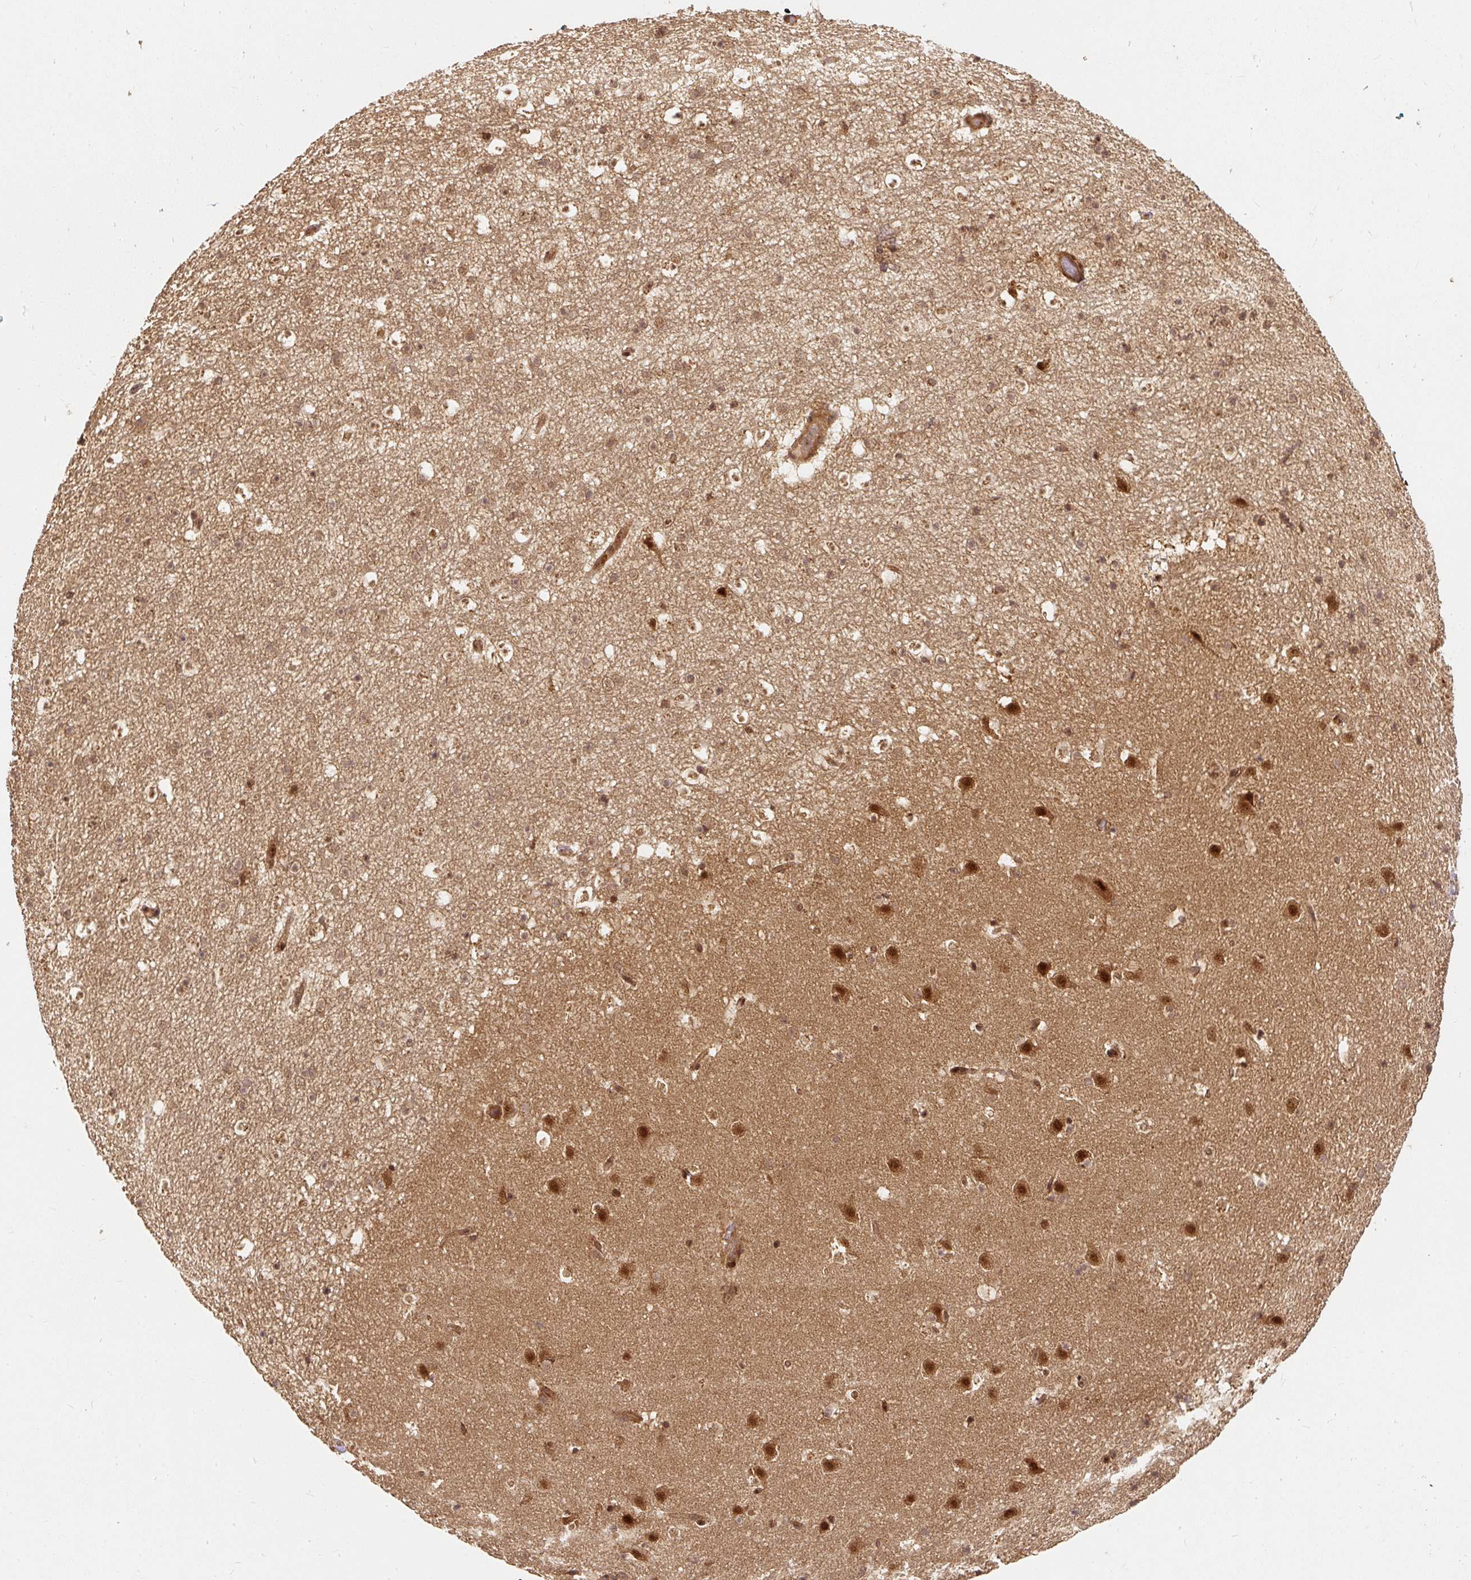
{"staining": {"intensity": "moderate", "quantity": ">75%", "location": "cytoplasmic/membranous,nuclear"}, "tissue": "caudate", "cell_type": "Glial cells", "image_type": "normal", "snomed": [{"axis": "morphology", "description": "Normal tissue, NOS"}, {"axis": "topography", "description": "Lateral ventricle wall"}], "caption": "Immunohistochemistry (IHC) (DAB) staining of normal caudate reveals moderate cytoplasmic/membranous,nuclear protein expression in approximately >75% of glial cells. (DAB IHC, brown staining for protein, blue staining for nuclei).", "gene": "PSMD1", "patient": {"sex": "male", "age": 37}}